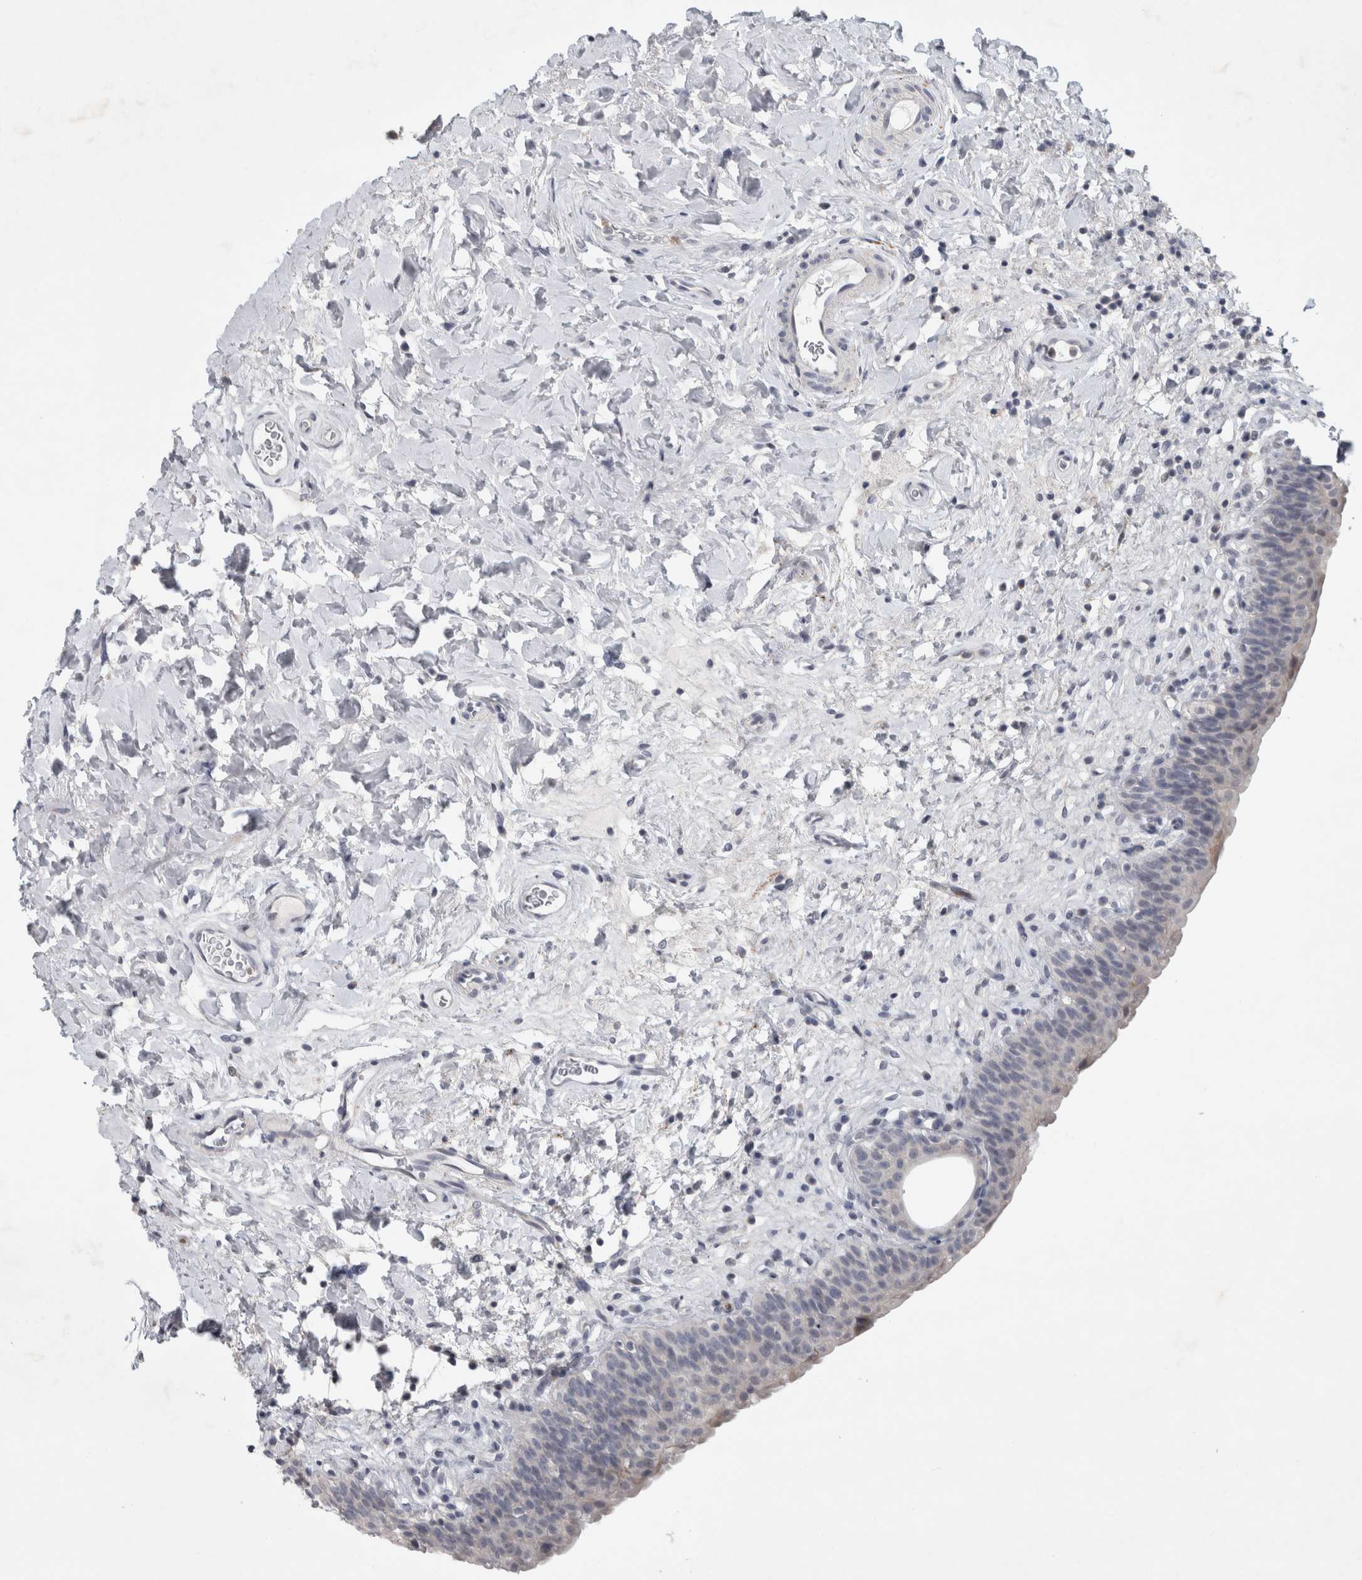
{"staining": {"intensity": "weak", "quantity": "<25%", "location": "cytoplasmic/membranous"}, "tissue": "urinary bladder", "cell_type": "Urothelial cells", "image_type": "normal", "snomed": [{"axis": "morphology", "description": "Normal tissue, NOS"}, {"axis": "topography", "description": "Urinary bladder"}], "caption": "Urothelial cells show no significant positivity in benign urinary bladder. (DAB immunohistochemistry, high magnification).", "gene": "PTPRN2", "patient": {"sex": "male", "age": 83}}